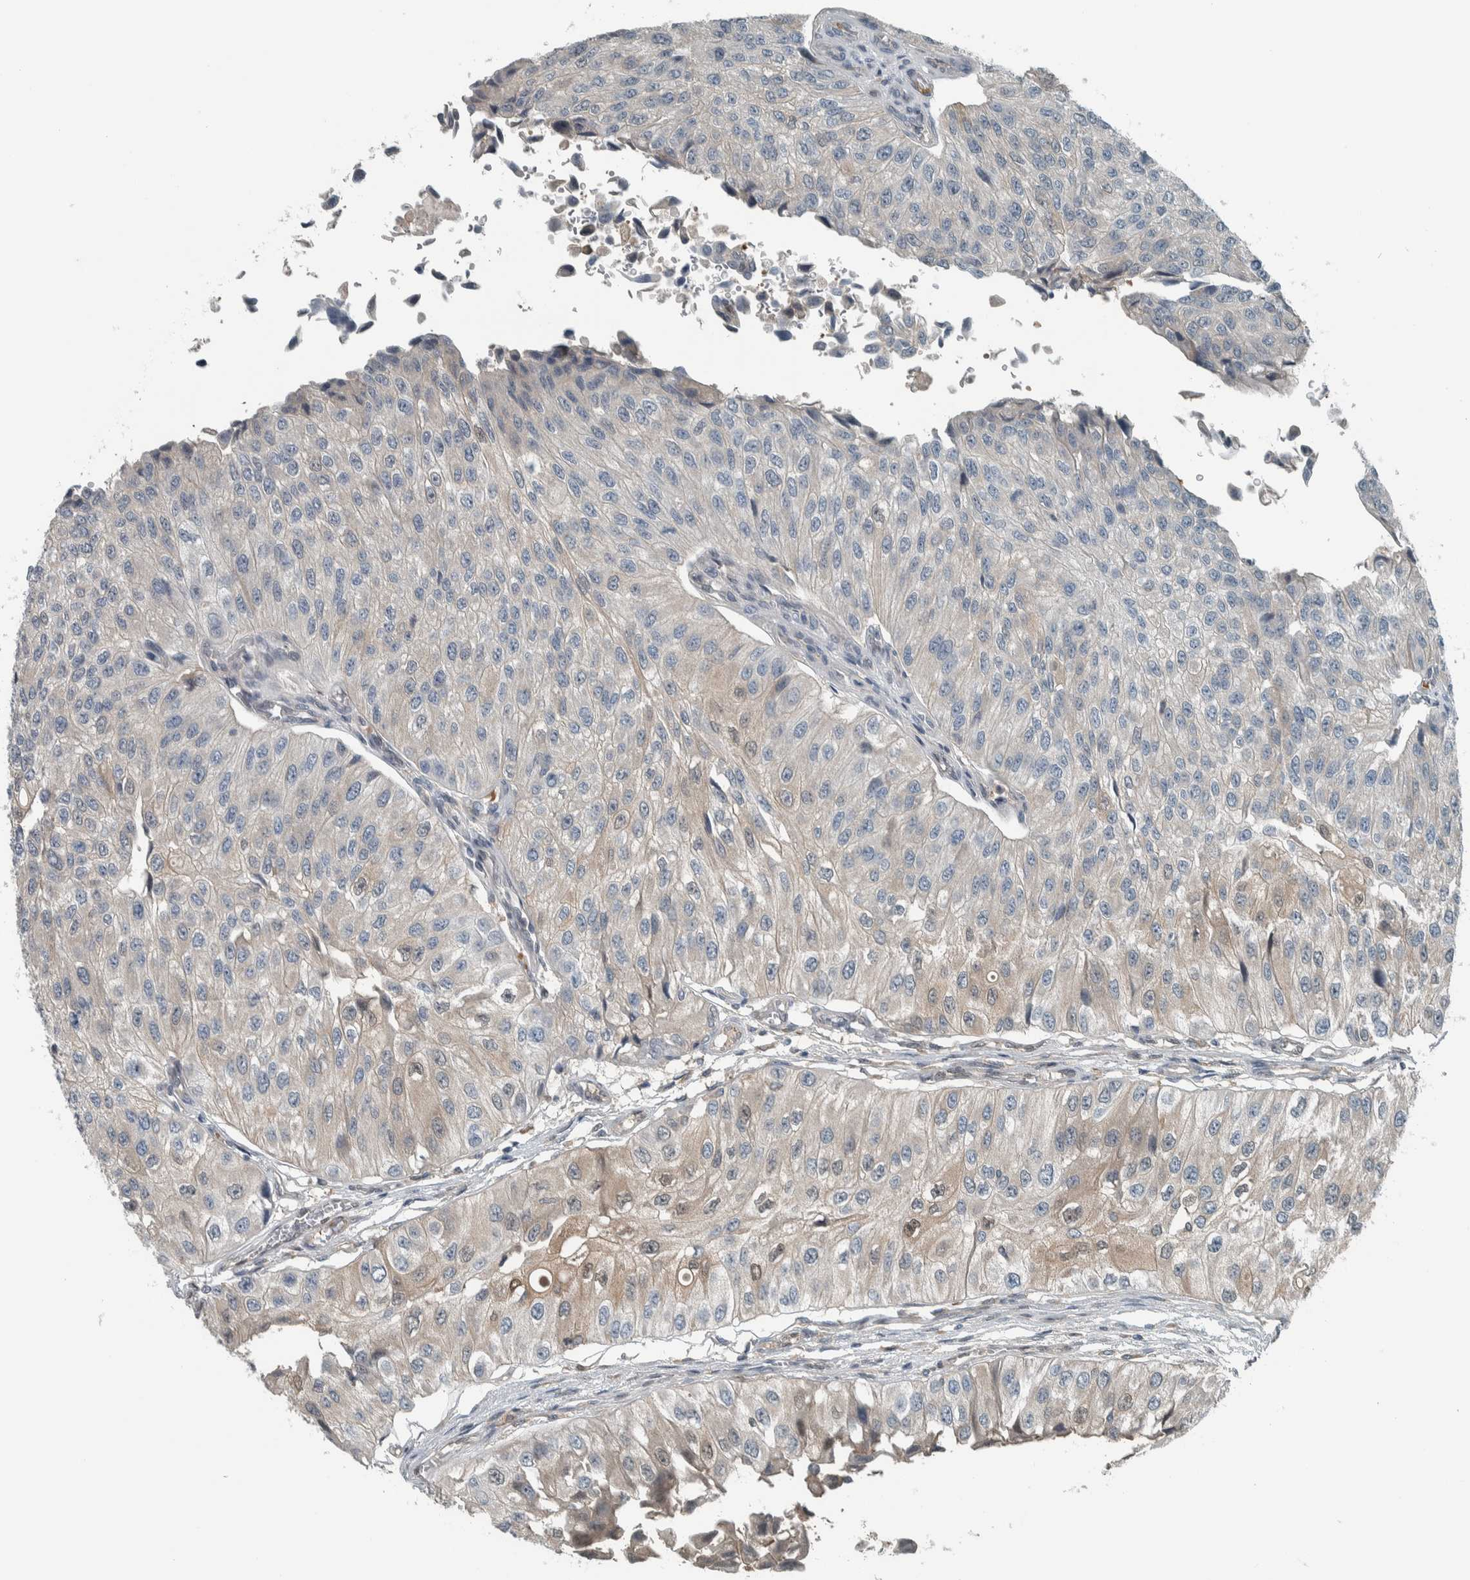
{"staining": {"intensity": "weak", "quantity": "<25%", "location": "cytoplasmic/membranous,nuclear"}, "tissue": "urothelial cancer", "cell_type": "Tumor cells", "image_type": "cancer", "snomed": [{"axis": "morphology", "description": "Urothelial carcinoma, High grade"}, {"axis": "topography", "description": "Kidney"}, {"axis": "topography", "description": "Urinary bladder"}], "caption": "IHC image of human high-grade urothelial carcinoma stained for a protein (brown), which reveals no positivity in tumor cells.", "gene": "ALAD", "patient": {"sex": "male", "age": 77}}